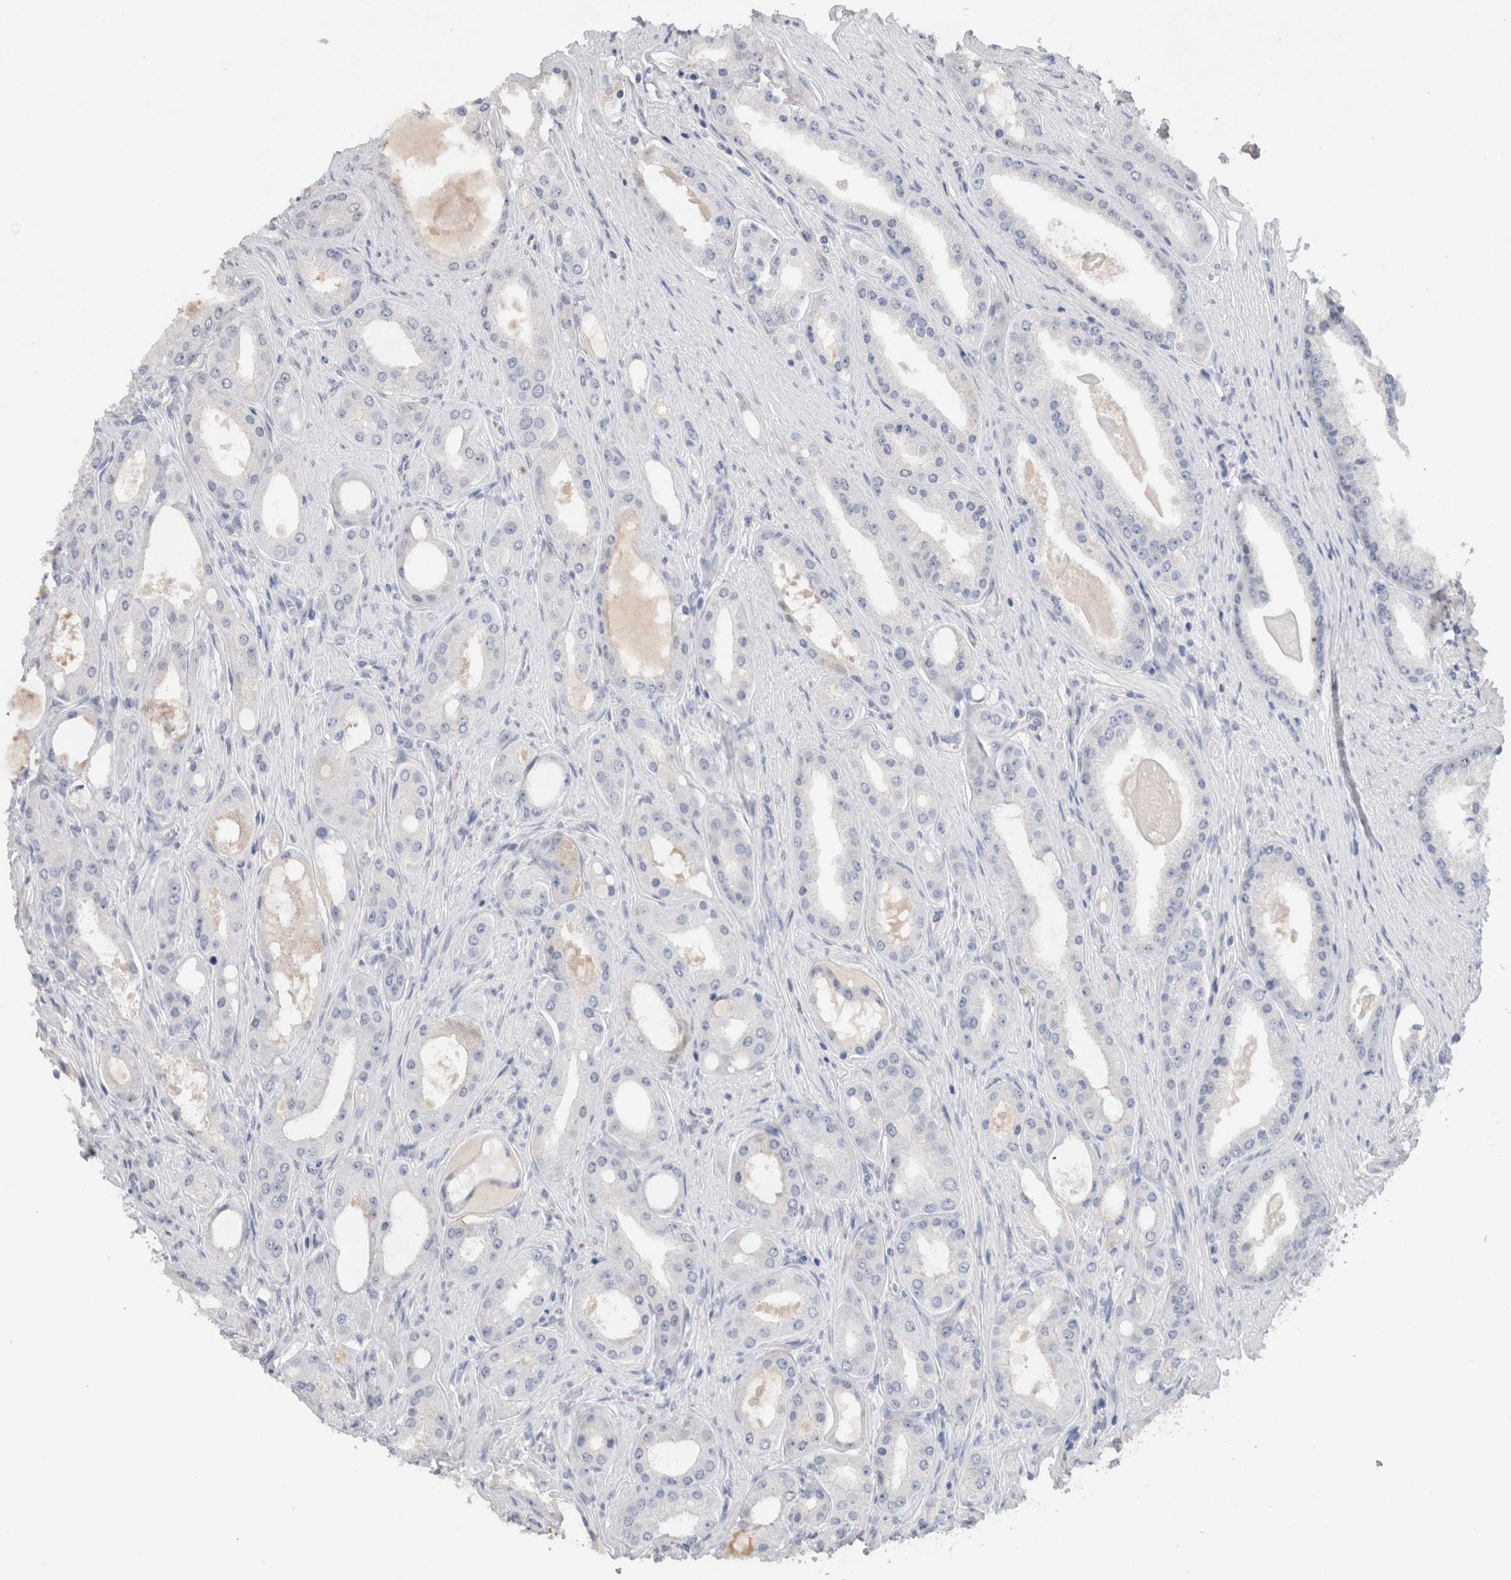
{"staining": {"intensity": "negative", "quantity": "none", "location": "none"}, "tissue": "prostate cancer", "cell_type": "Tumor cells", "image_type": "cancer", "snomed": [{"axis": "morphology", "description": "Adenocarcinoma, High grade"}, {"axis": "topography", "description": "Prostate"}], "caption": "Immunohistochemistry (IHC) photomicrograph of neoplastic tissue: adenocarcinoma (high-grade) (prostate) stained with DAB (3,3'-diaminobenzidine) demonstrates no significant protein positivity in tumor cells.", "gene": "FABP4", "patient": {"sex": "male", "age": 60}}